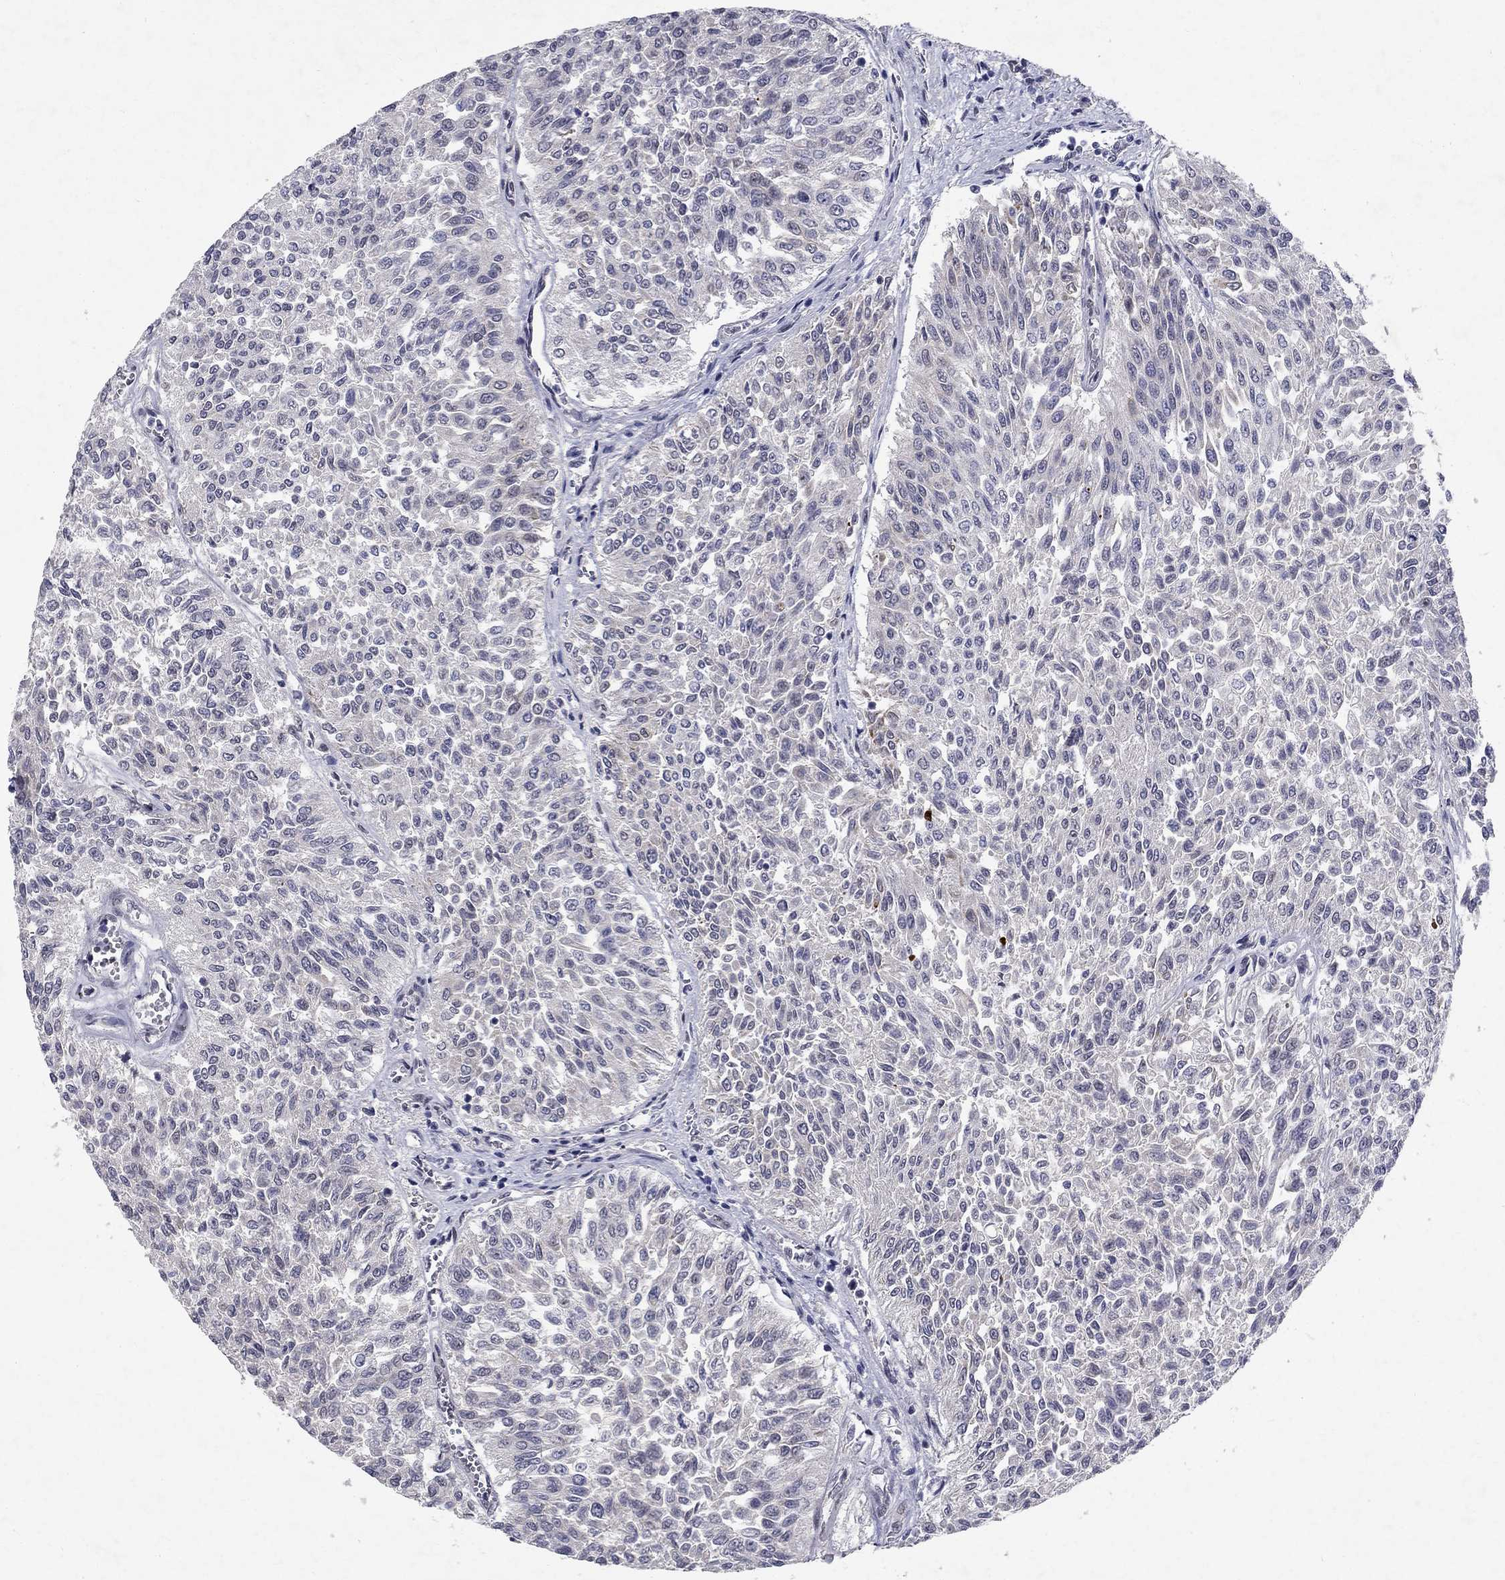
{"staining": {"intensity": "negative", "quantity": "none", "location": "none"}, "tissue": "urothelial cancer", "cell_type": "Tumor cells", "image_type": "cancer", "snomed": [{"axis": "morphology", "description": "Urothelial carcinoma, Low grade"}, {"axis": "topography", "description": "Urinary bladder"}], "caption": "A micrograph of urothelial carcinoma (low-grade) stained for a protein demonstrates no brown staining in tumor cells. (Immunohistochemistry (ihc), brightfield microscopy, high magnification).", "gene": "RBFOX1", "patient": {"sex": "male", "age": 78}}